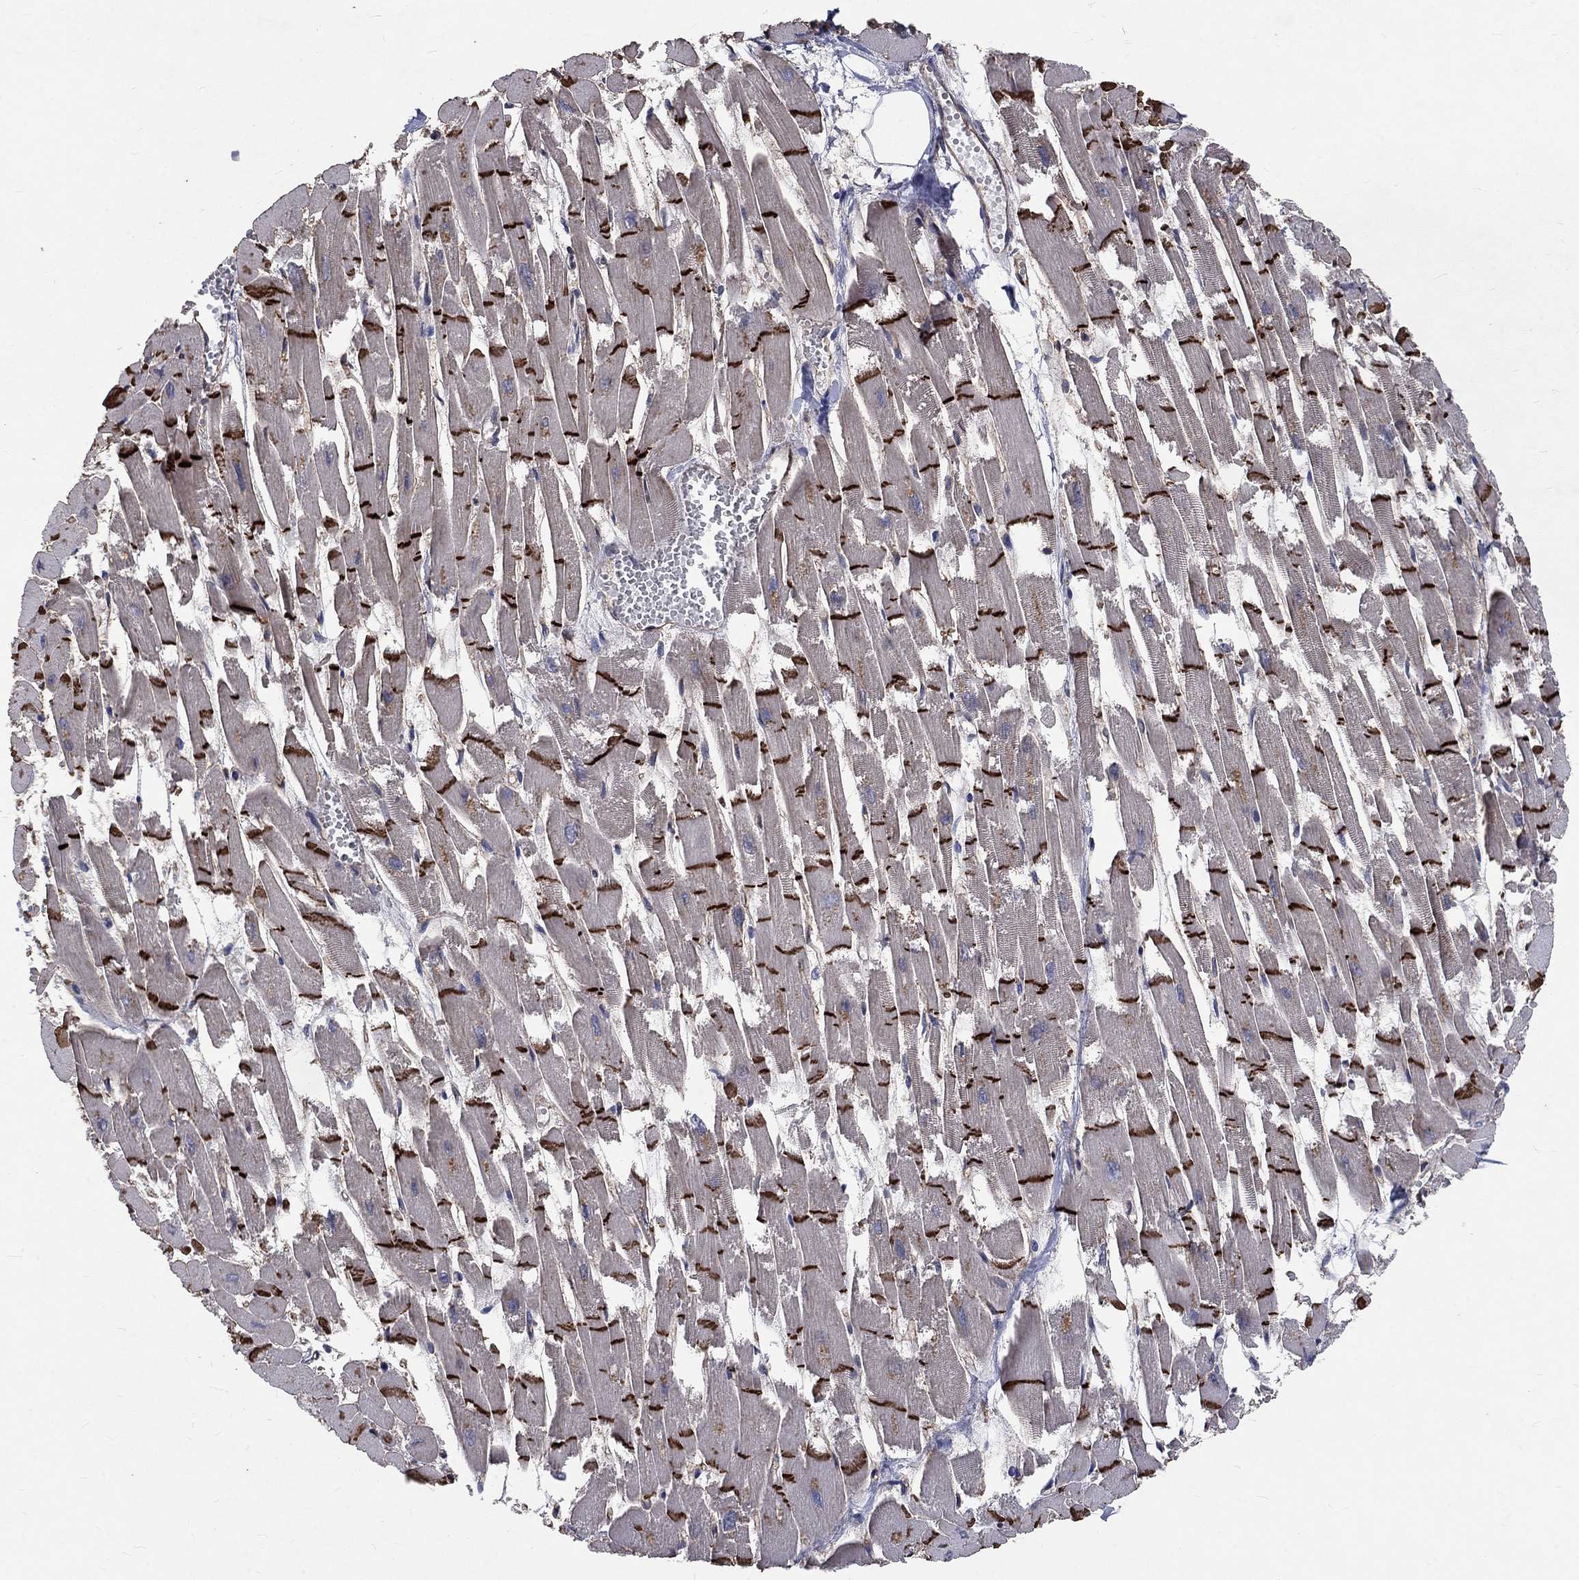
{"staining": {"intensity": "strong", "quantity": "<25%", "location": "cytoplasmic/membranous"}, "tissue": "heart muscle", "cell_type": "Cardiomyocytes", "image_type": "normal", "snomed": [{"axis": "morphology", "description": "Normal tissue, NOS"}, {"axis": "topography", "description": "Heart"}], "caption": "Immunohistochemical staining of normal human heart muscle shows strong cytoplasmic/membranous protein staining in approximately <25% of cardiomyocytes. Nuclei are stained in blue.", "gene": "CHST5", "patient": {"sex": "female", "age": 52}}